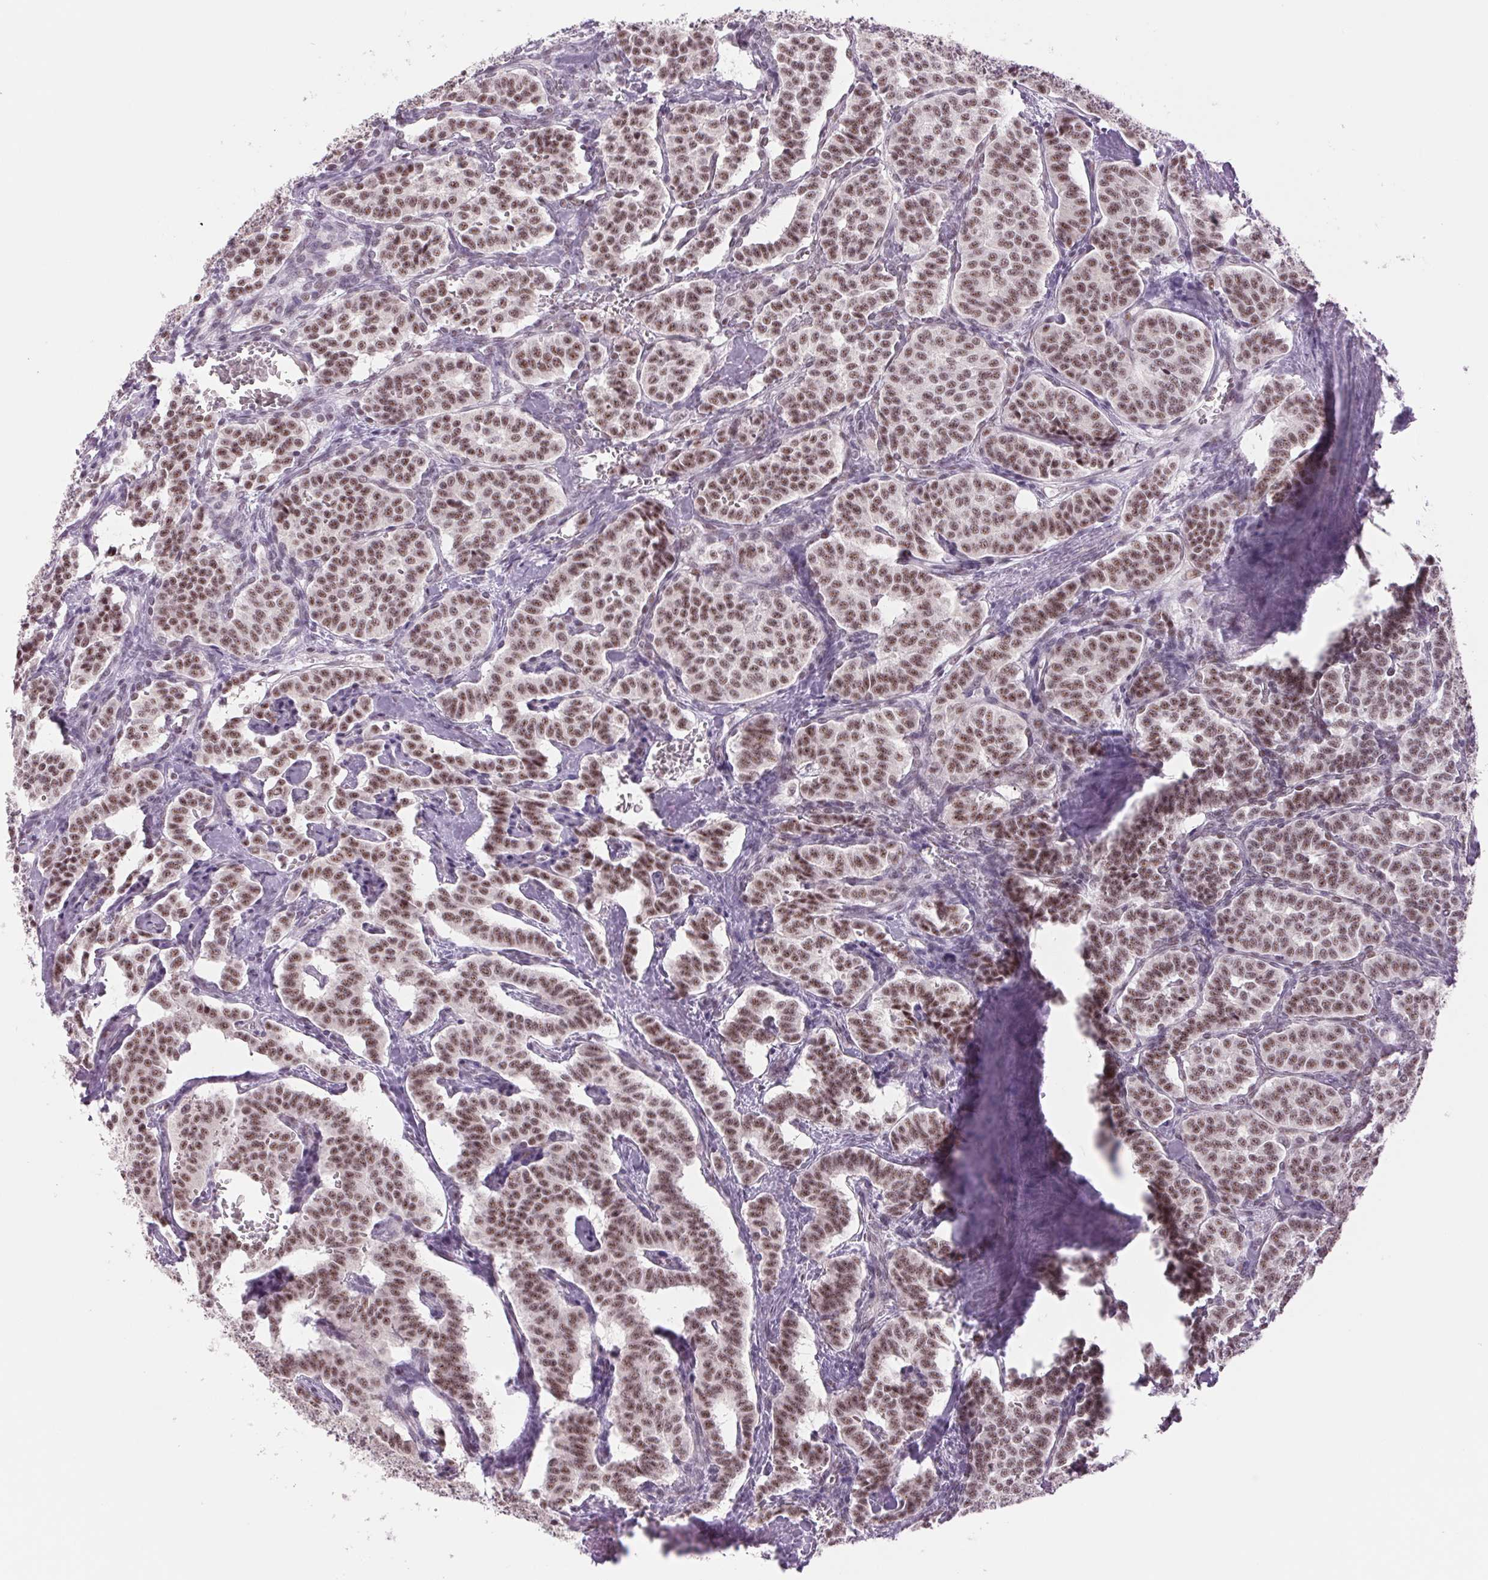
{"staining": {"intensity": "moderate", "quantity": ">75%", "location": "nuclear"}, "tissue": "carcinoid", "cell_type": "Tumor cells", "image_type": "cancer", "snomed": [{"axis": "morphology", "description": "Normal tissue, NOS"}, {"axis": "morphology", "description": "Carcinoid, malignant, NOS"}, {"axis": "topography", "description": "Lung"}], "caption": "Carcinoid (malignant) stained with a protein marker demonstrates moderate staining in tumor cells.", "gene": "ZC3H14", "patient": {"sex": "female", "age": 46}}